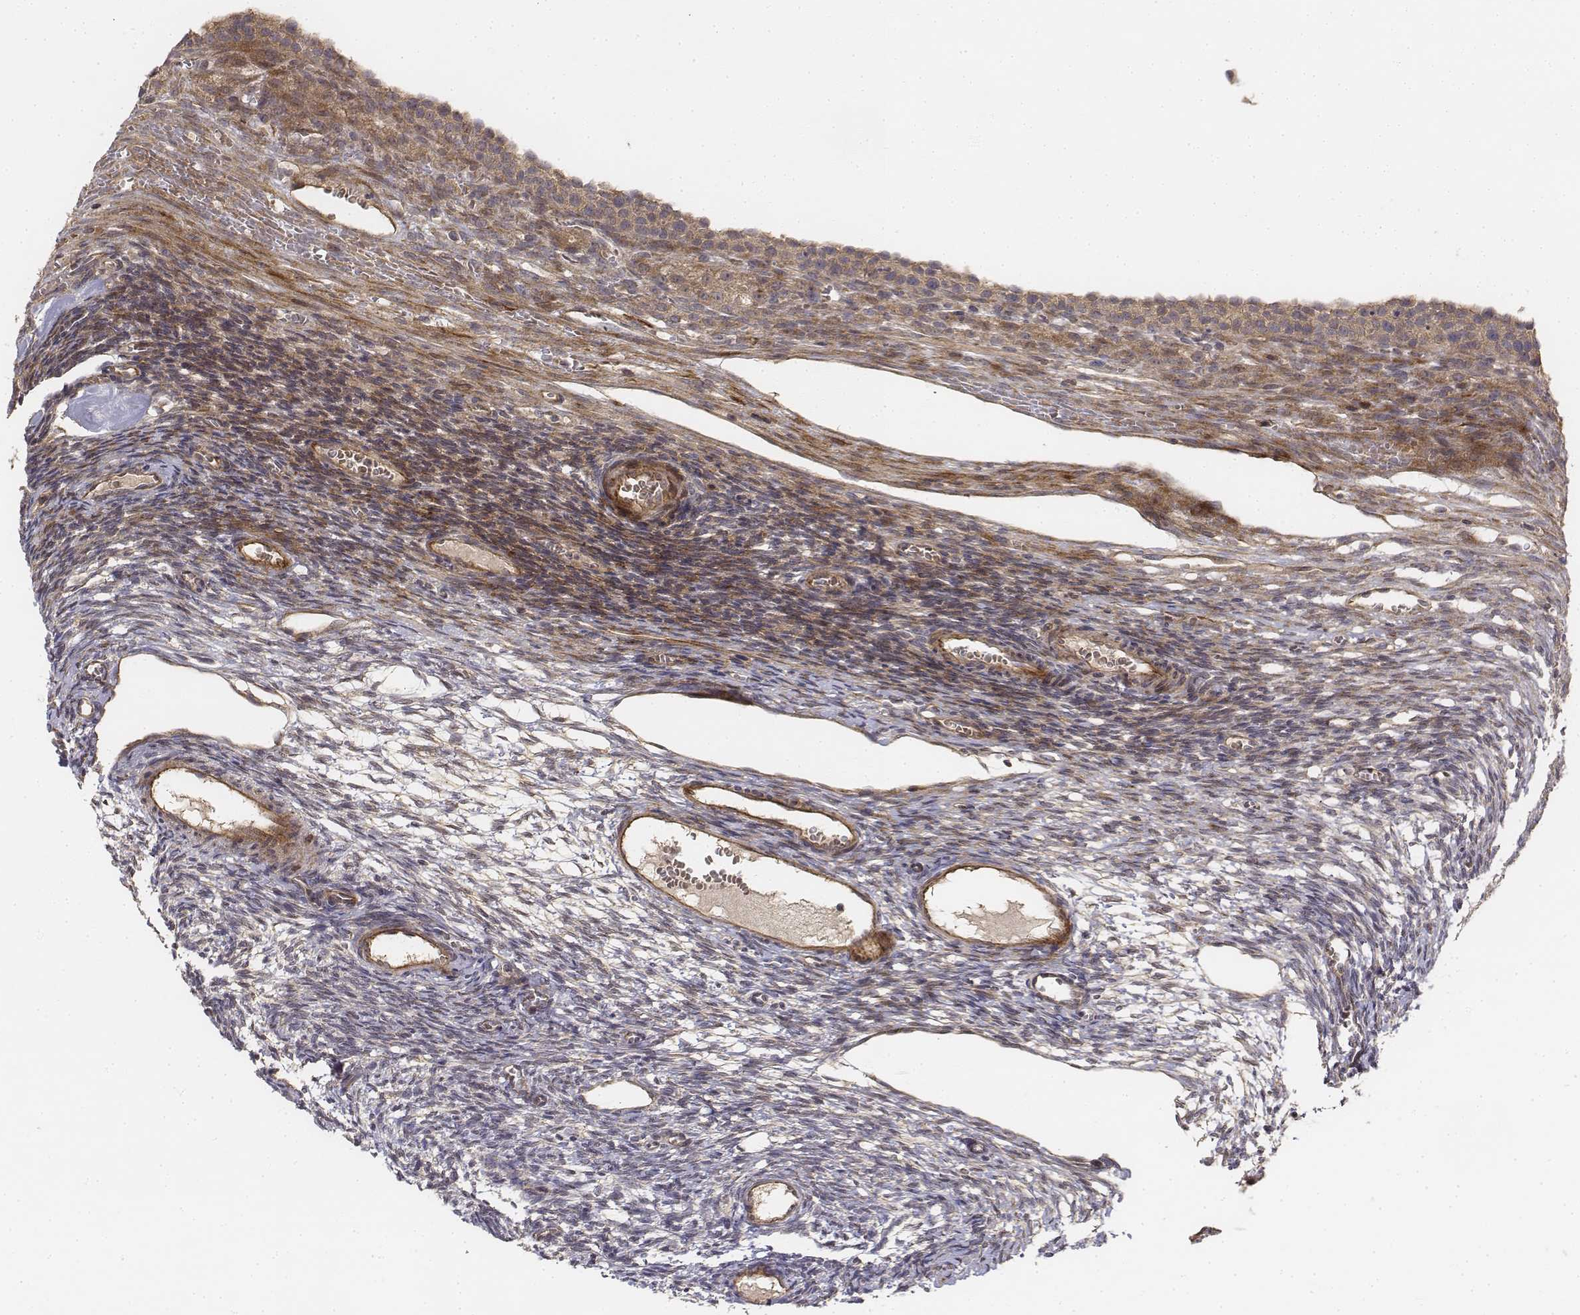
{"staining": {"intensity": "moderate", "quantity": ">75%", "location": "cytoplasmic/membranous"}, "tissue": "ovary", "cell_type": "Follicle cells", "image_type": "normal", "snomed": [{"axis": "morphology", "description": "Normal tissue, NOS"}, {"axis": "topography", "description": "Ovary"}], "caption": "Immunohistochemistry (IHC) (DAB (3,3'-diaminobenzidine)) staining of unremarkable human ovary displays moderate cytoplasmic/membranous protein positivity in about >75% of follicle cells.", "gene": "FBXO21", "patient": {"sex": "female", "age": 34}}